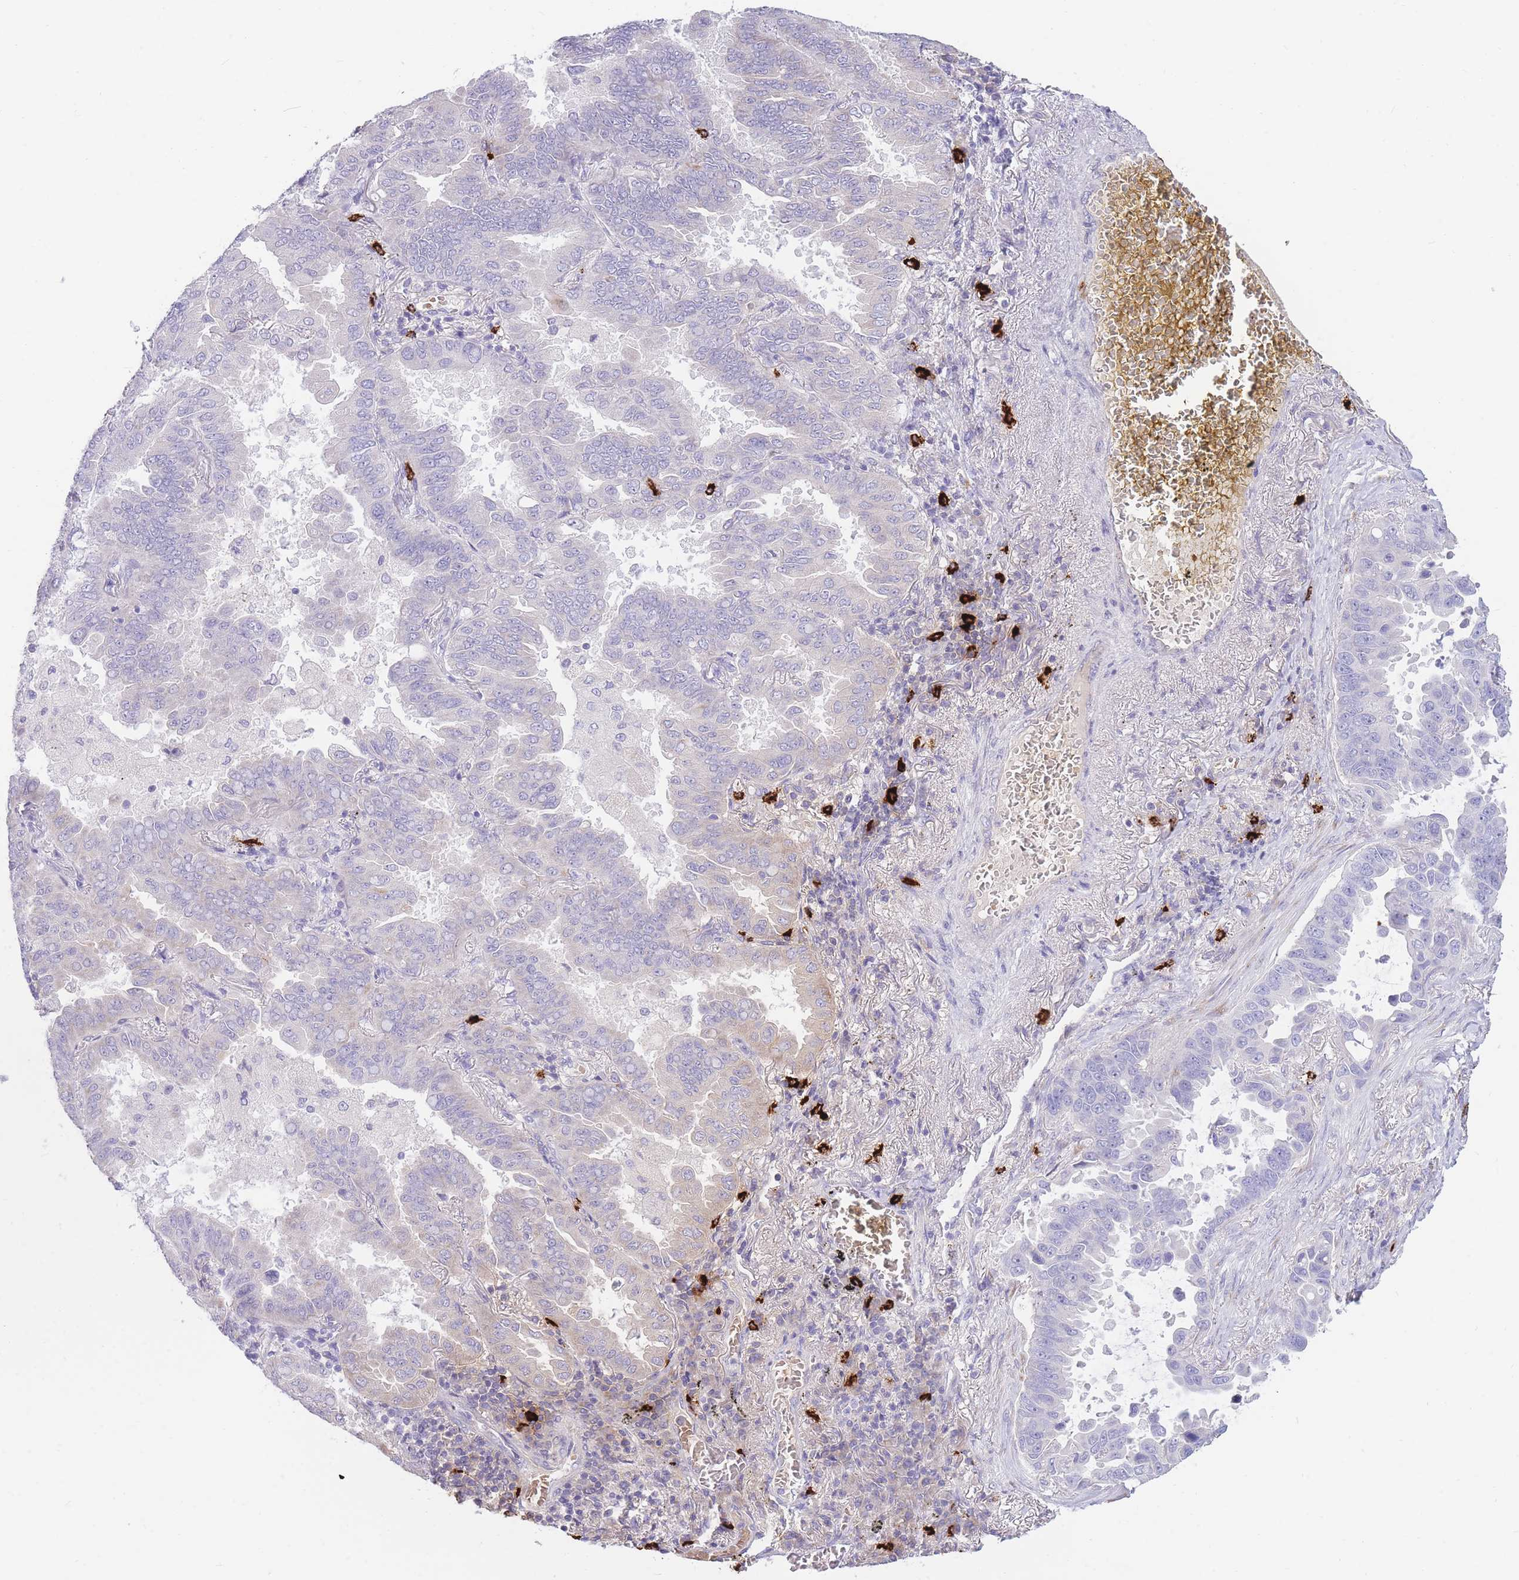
{"staining": {"intensity": "negative", "quantity": "none", "location": "none"}, "tissue": "lung cancer", "cell_type": "Tumor cells", "image_type": "cancer", "snomed": [{"axis": "morphology", "description": "Adenocarcinoma, NOS"}, {"axis": "topography", "description": "Lung"}], "caption": "High magnification brightfield microscopy of lung cancer (adenocarcinoma) stained with DAB (brown) and counterstained with hematoxylin (blue): tumor cells show no significant expression. (Brightfield microscopy of DAB IHC at high magnification).", "gene": "TPSD1", "patient": {"sex": "male", "age": 64}}